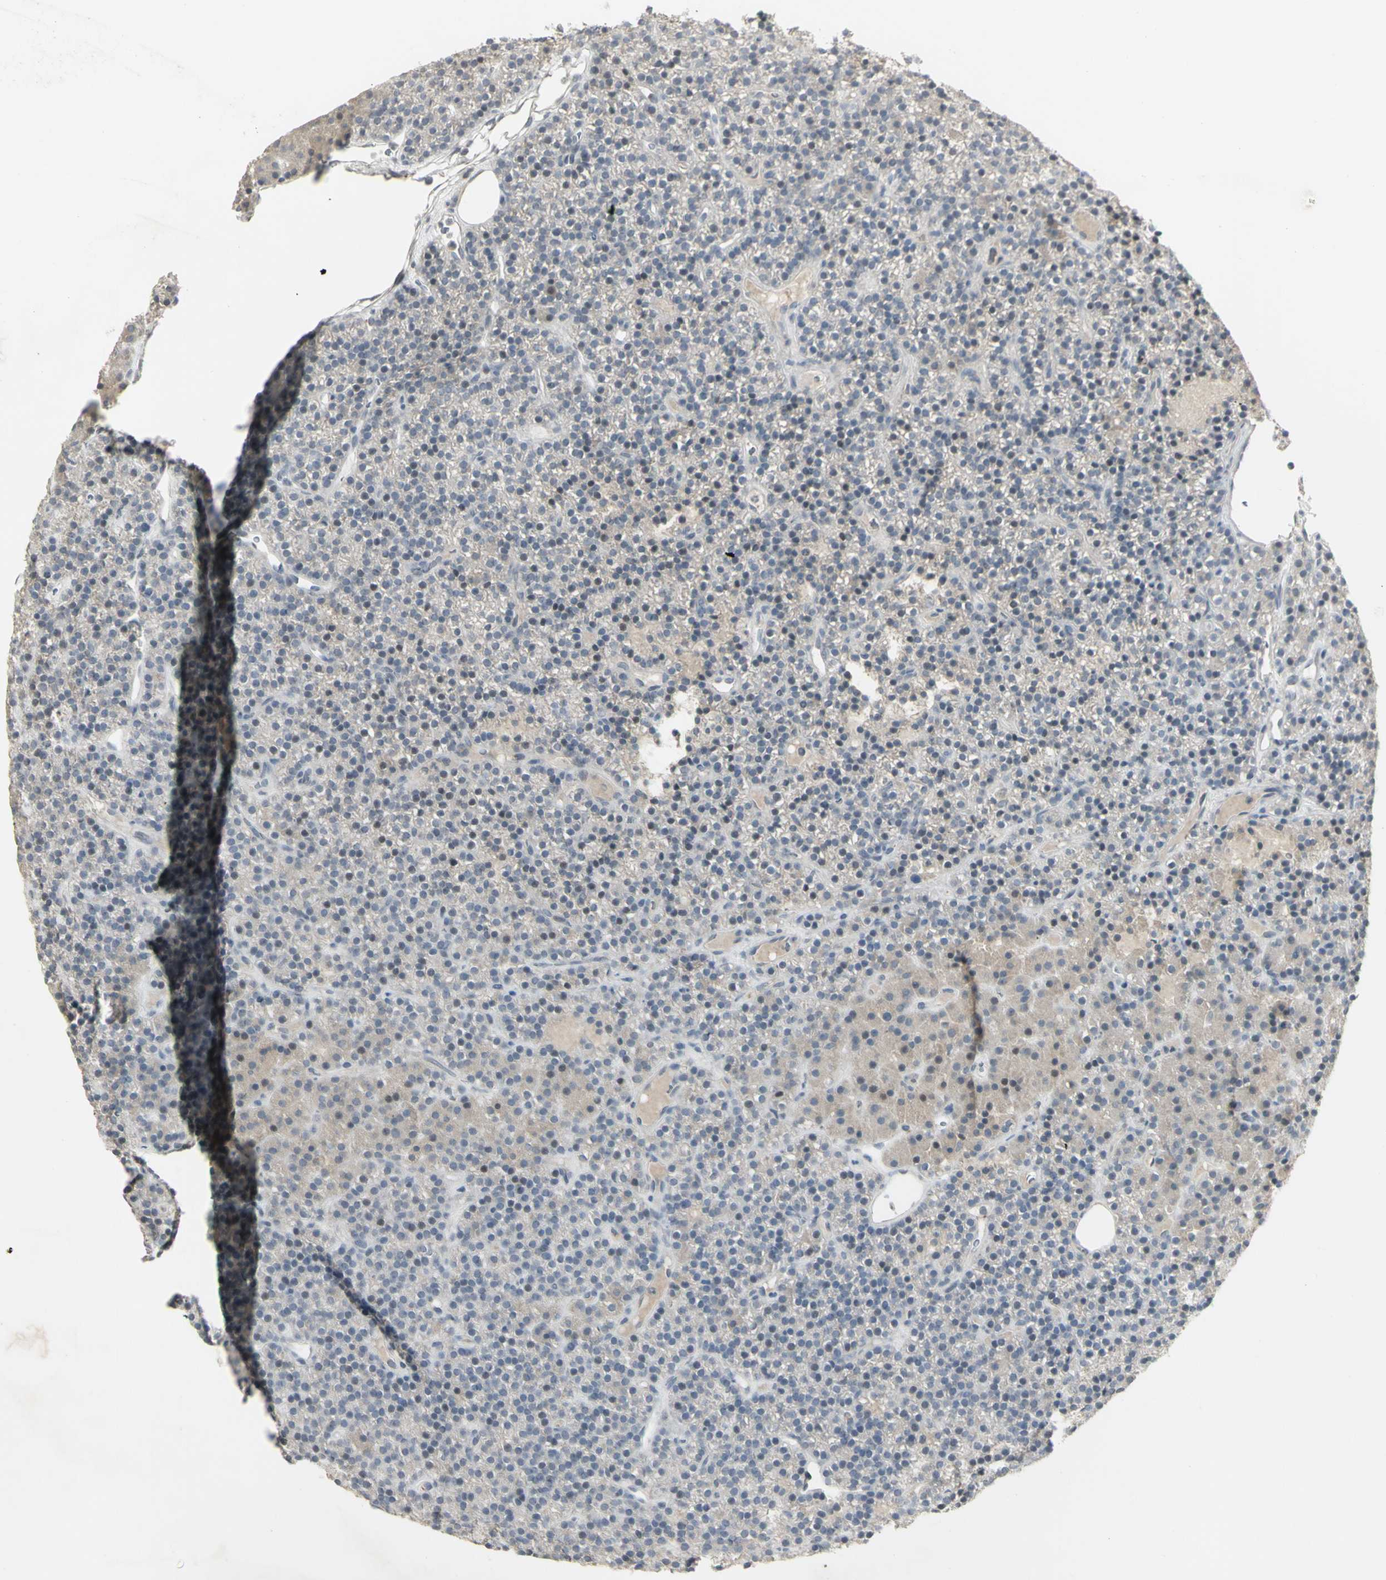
{"staining": {"intensity": "weak", "quantity": "25%-75%", "location": "cytoplasmic/membranous"}, "tissue": "parathyroid gland", "cell_type": "Glandular cells", "image_type": "normal", "snomed": [{"axis": "morphology", "description": "Normal tissue, NOS"}, {"axis": "morphology", "description": "Hyperplasia, NOS"}, {"axis": "topography", "description": "Parathyroid gland"}], "caption": "Brown immunohistochemical staining in normal human parathyroid gland shows weak cytoplasmic/membranous expression in about 25%-75% of glandular cells.", "gene": "C1orf116", "patient": {"sex": "male", "age": 44}}